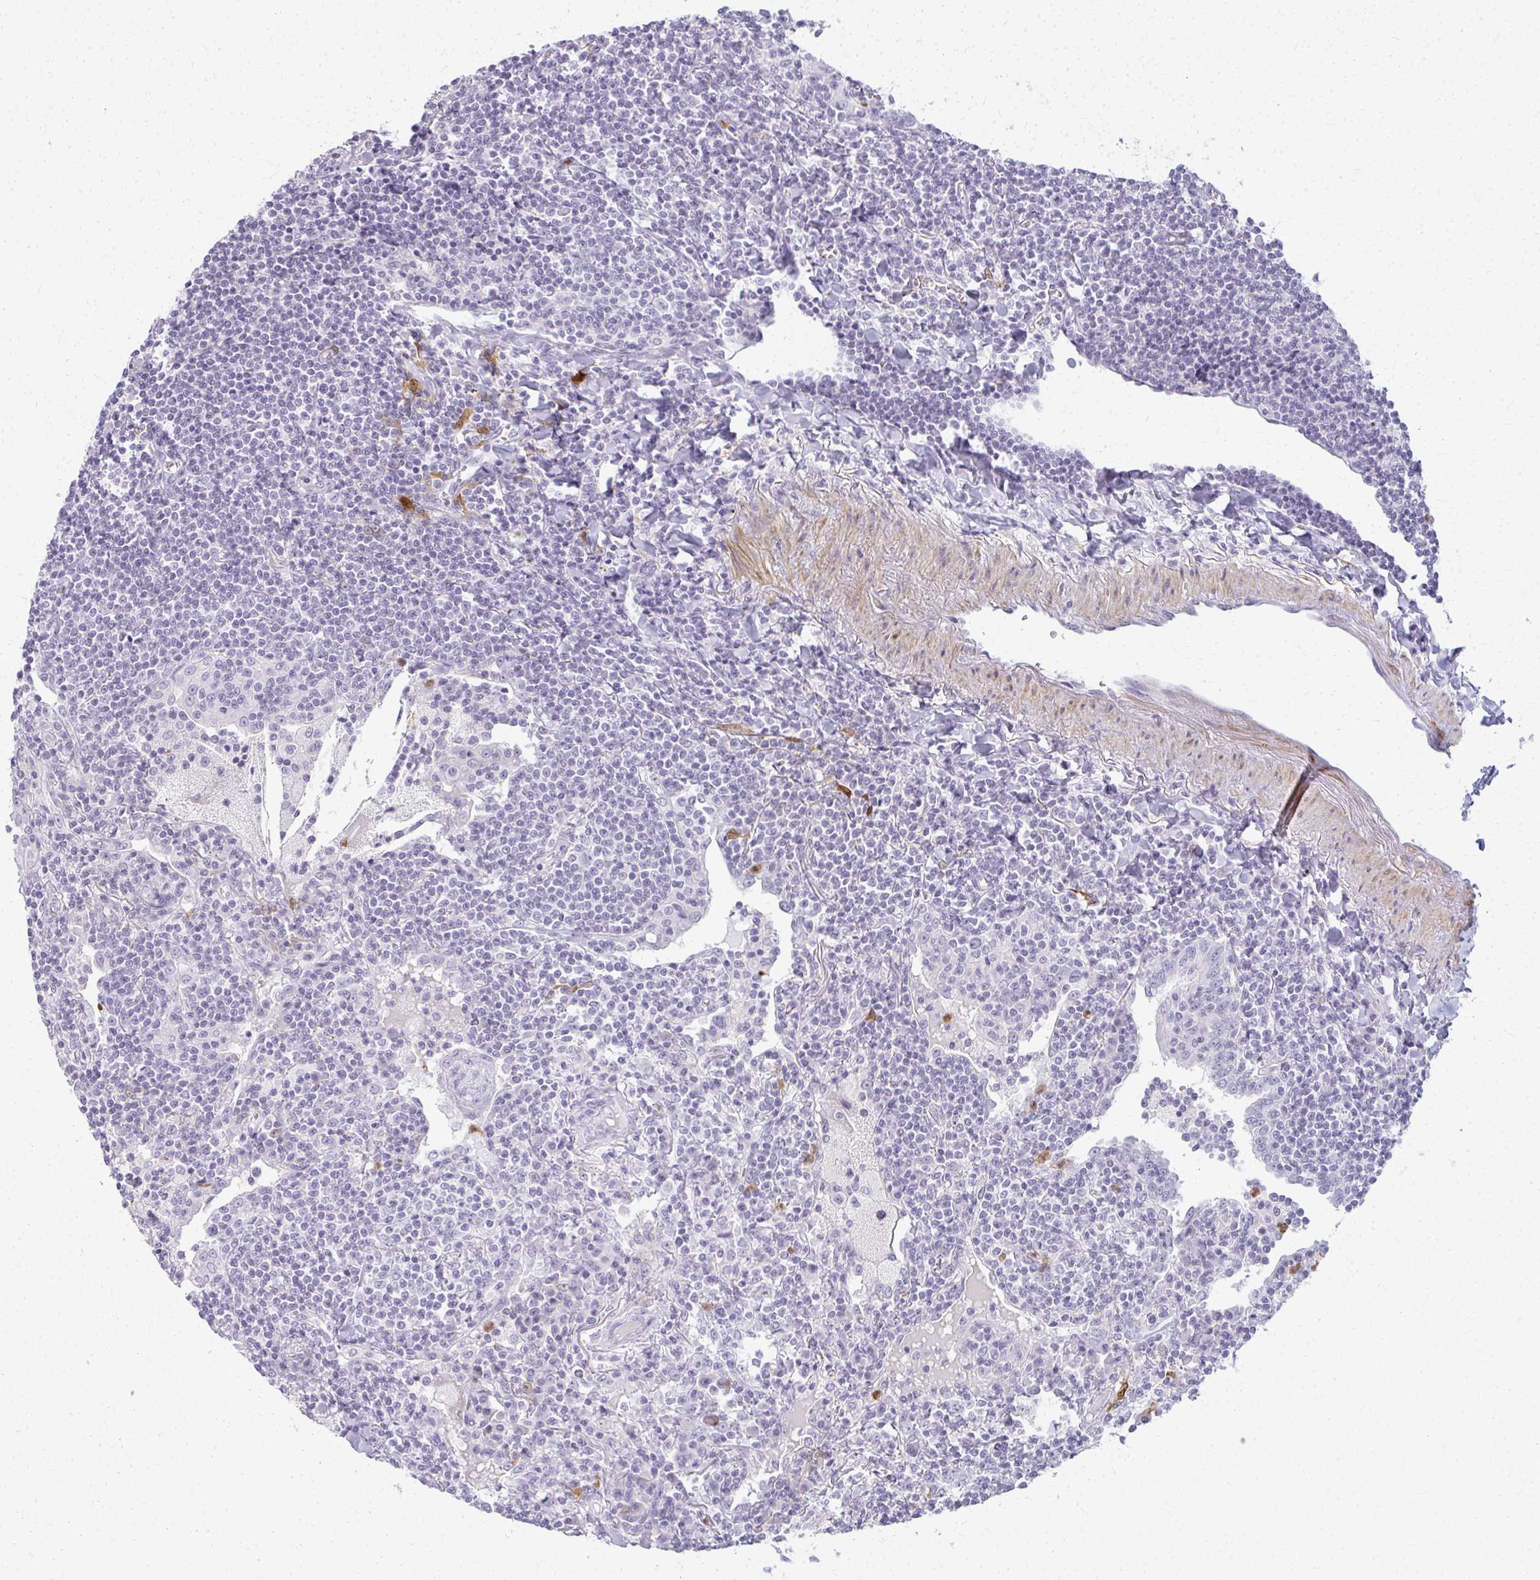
{"staining": {"intensity": "negative", "quantity": "none", "location": "none"}, "tissue": "lymphoma", "cell_type": "Tumor cells", "image_type": "cancer", "snomed": [{"axis": "morphology", "description": "Malignant lymphoma, non-Hodgkin's type, Low grade"}, {"axis": "topography", "description": "Lung"}], "caption": "The photomicrograph displays no significant positivity in tumor cells of lymphoma.", "gene": "CA3", "patient": {"sex": "female", "age": 71}}